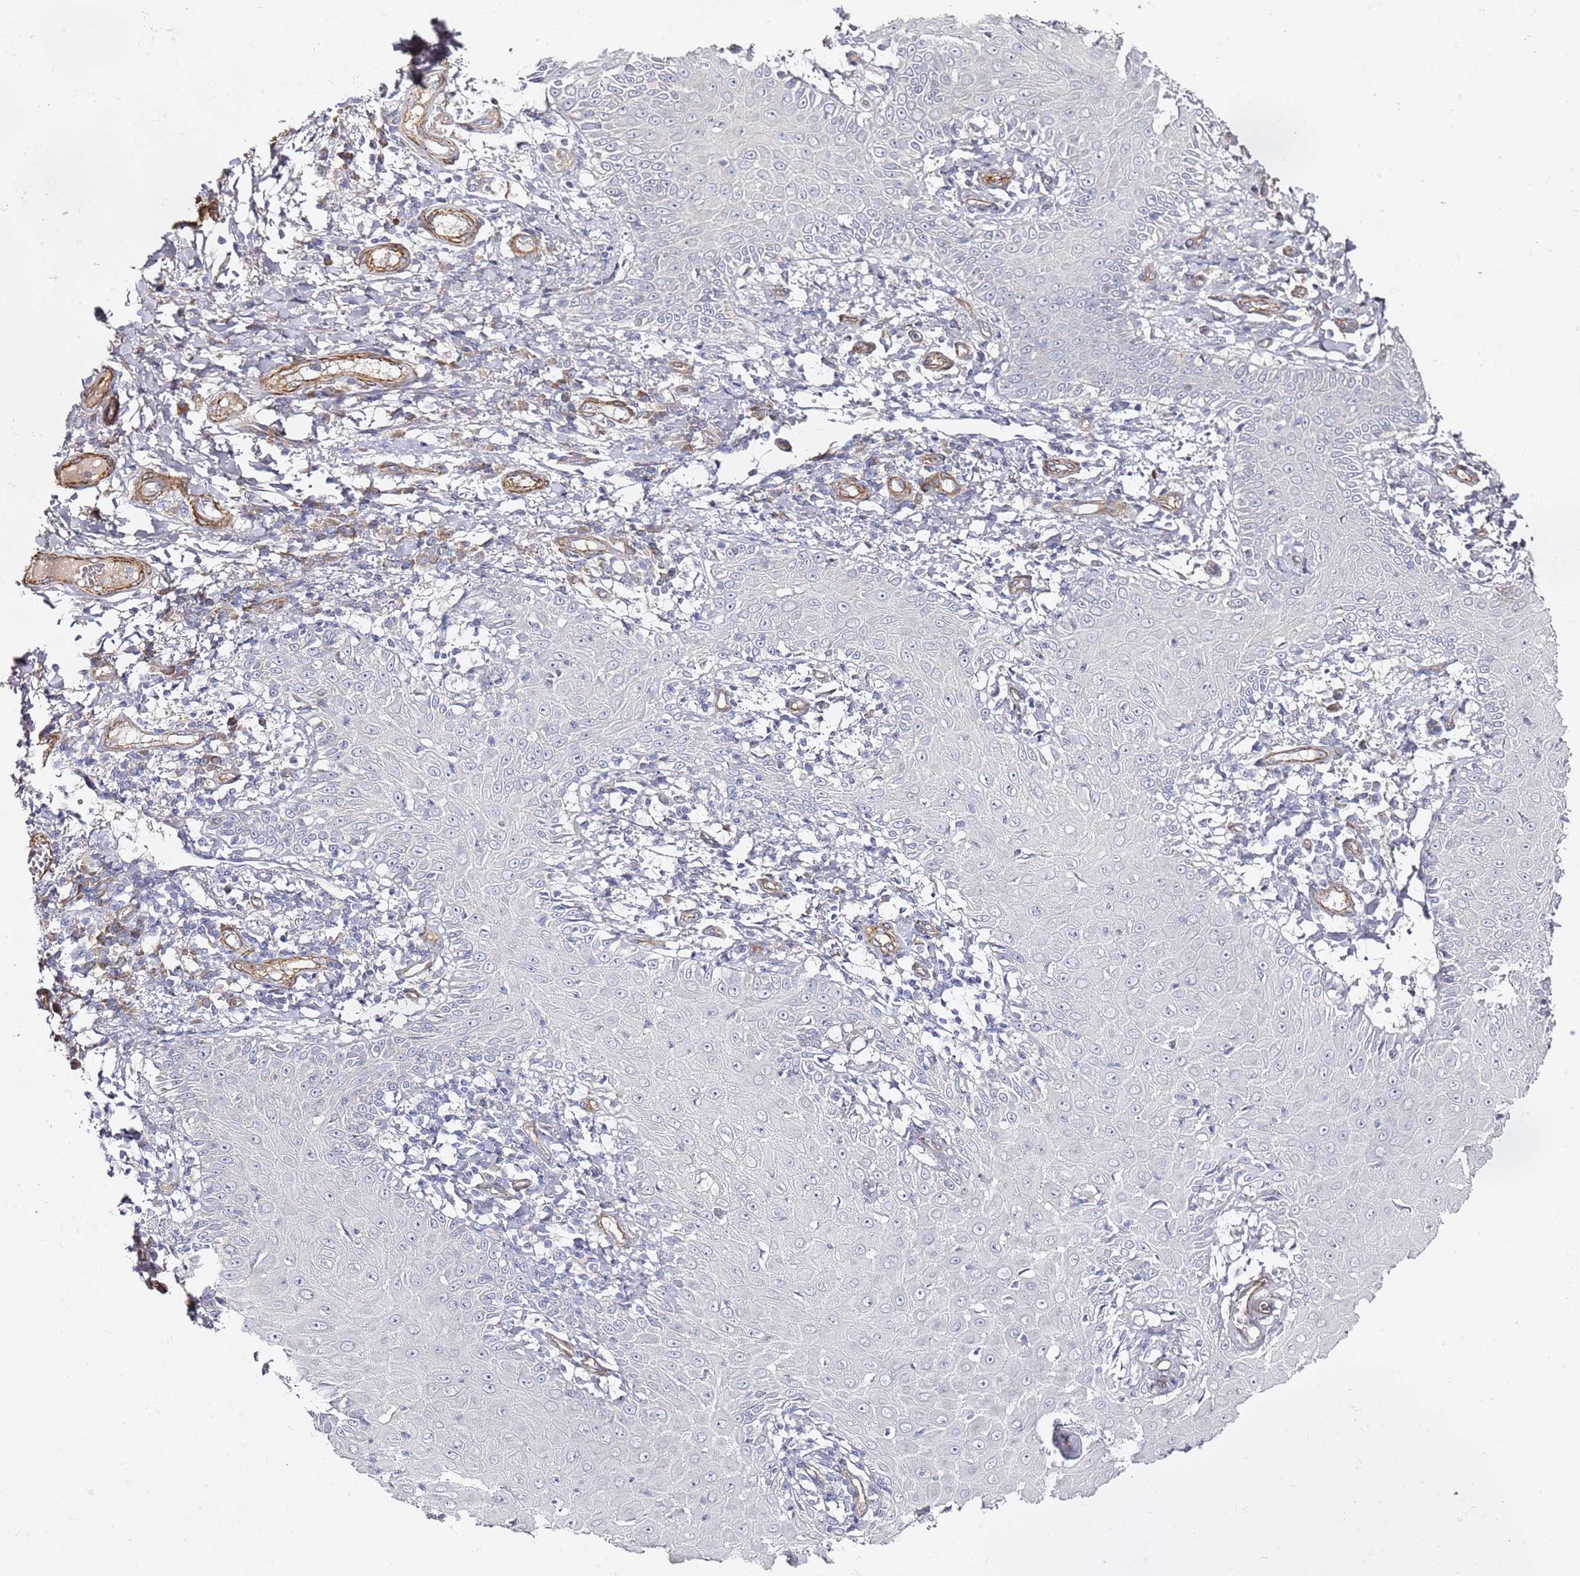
{"staining": {"intensity": "negative", "quantity": "none", "location": "none"}, "tissue": "skin cancer", "cell_type": "Tumor cells", "image_type": "cancer", "snomed": [{"axis": "morphology", "description": "Squamous cell carcinoma, NOS"}, {"axis": "topography", "description": "Skin"}], "caption": "Skin cancer was stained to show a protein in brown. There is no significant positivity in tumor cells.", "gene": "EPS8L1", "patient": {"sex": "male", "age": 70}}